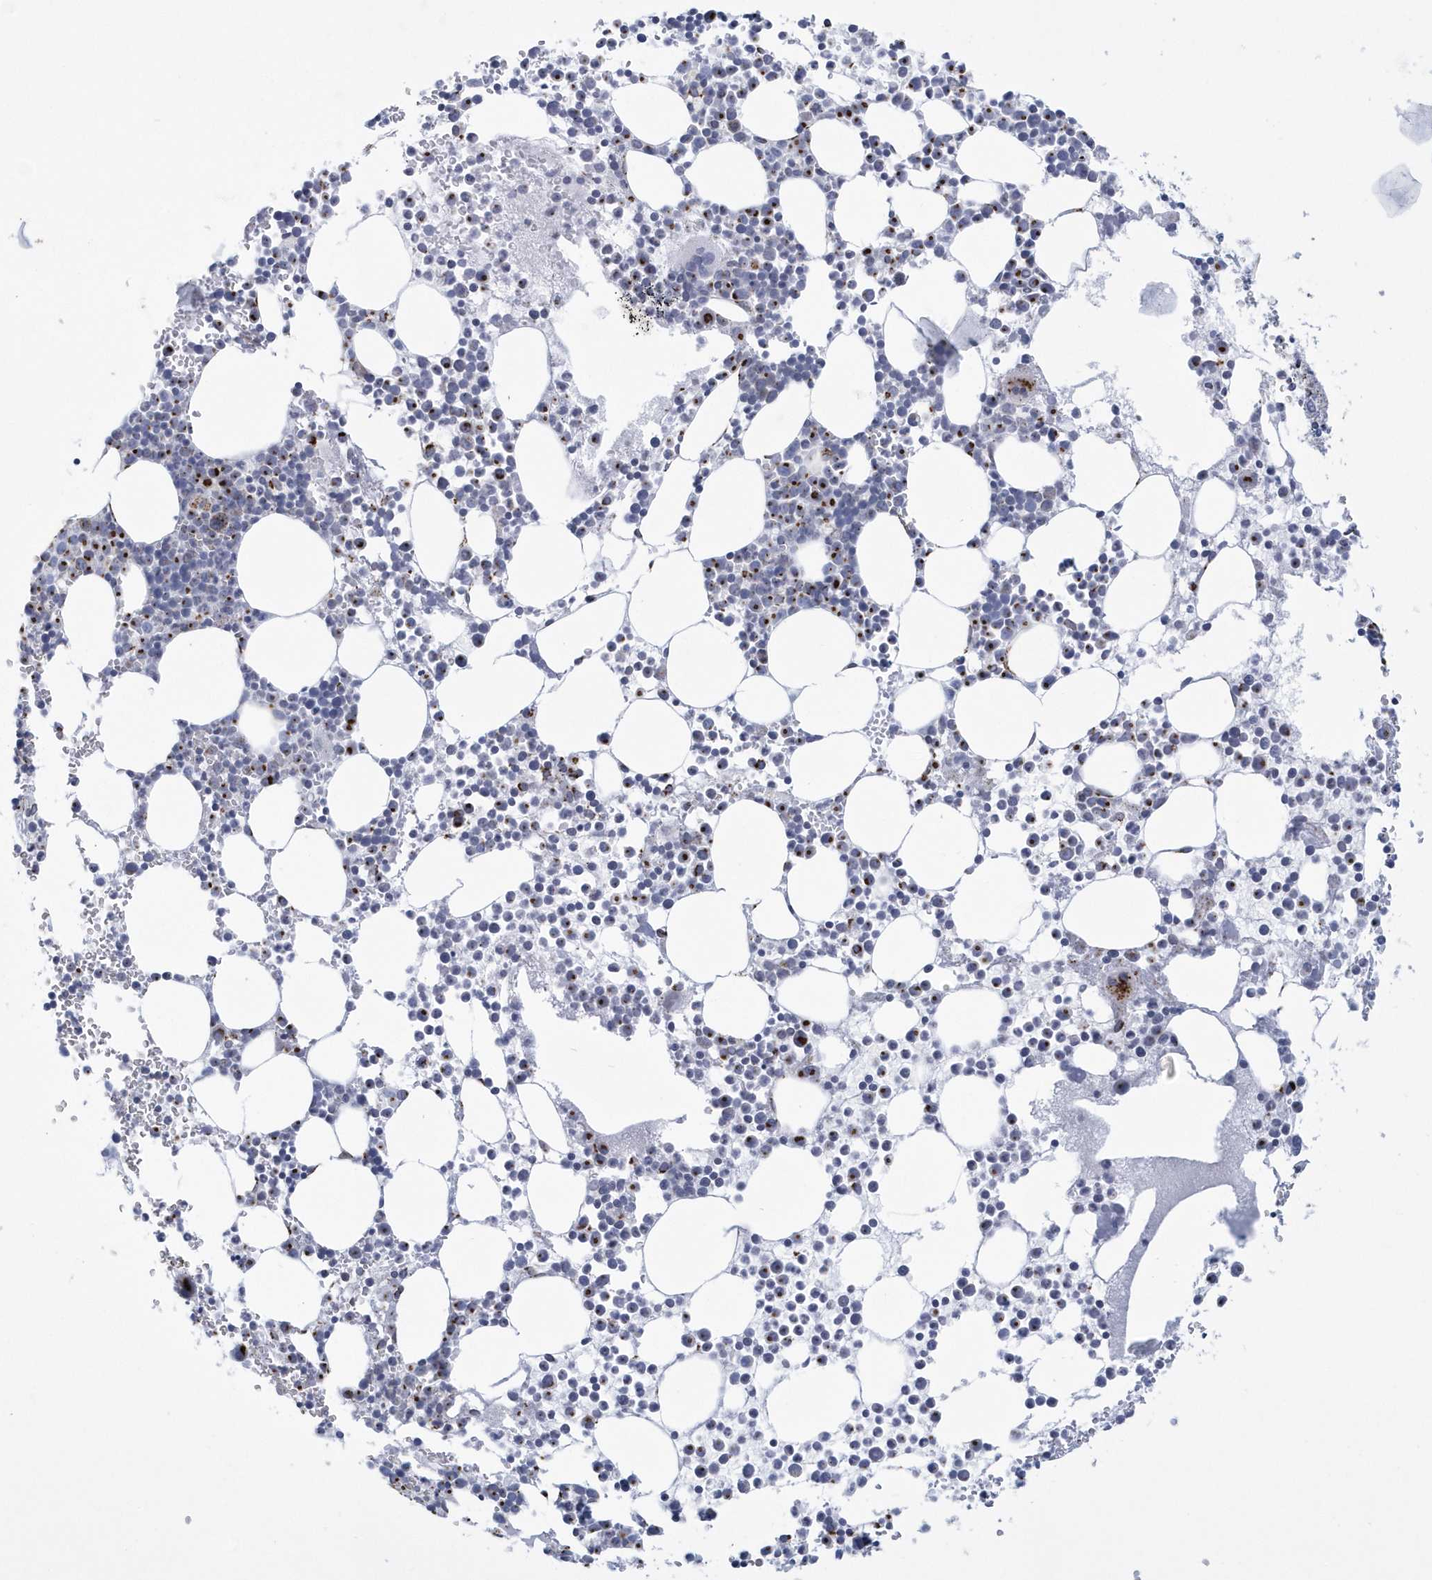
{"staining": {"intensity": "strong", "quantity": "<25%", "location": "cytoplasmic/membranous"}, "tissue": "bone marrow", "cell_type": "Hematopoietic cells", "image_type": "normal", "snomed": [{"axis": "morphology", "description": "Normal tissue, NOS"}, {"axis": "topography", "description": "Bone marrow"}], "caption": "Immunohistochemistry (IHC) (DAB (3,3'-diaminobenzidine)) staining of benign bone marrow shows strong cytoplasmic/membranous protein staining in about <25% of hematopoietic cells. (DAB (3,3'-diaminobenzidine) IHC, brown staining for protein, blue staining for nuclei).", "gene": "SLX9", "patient": {"sex": "female", "age": 78}}